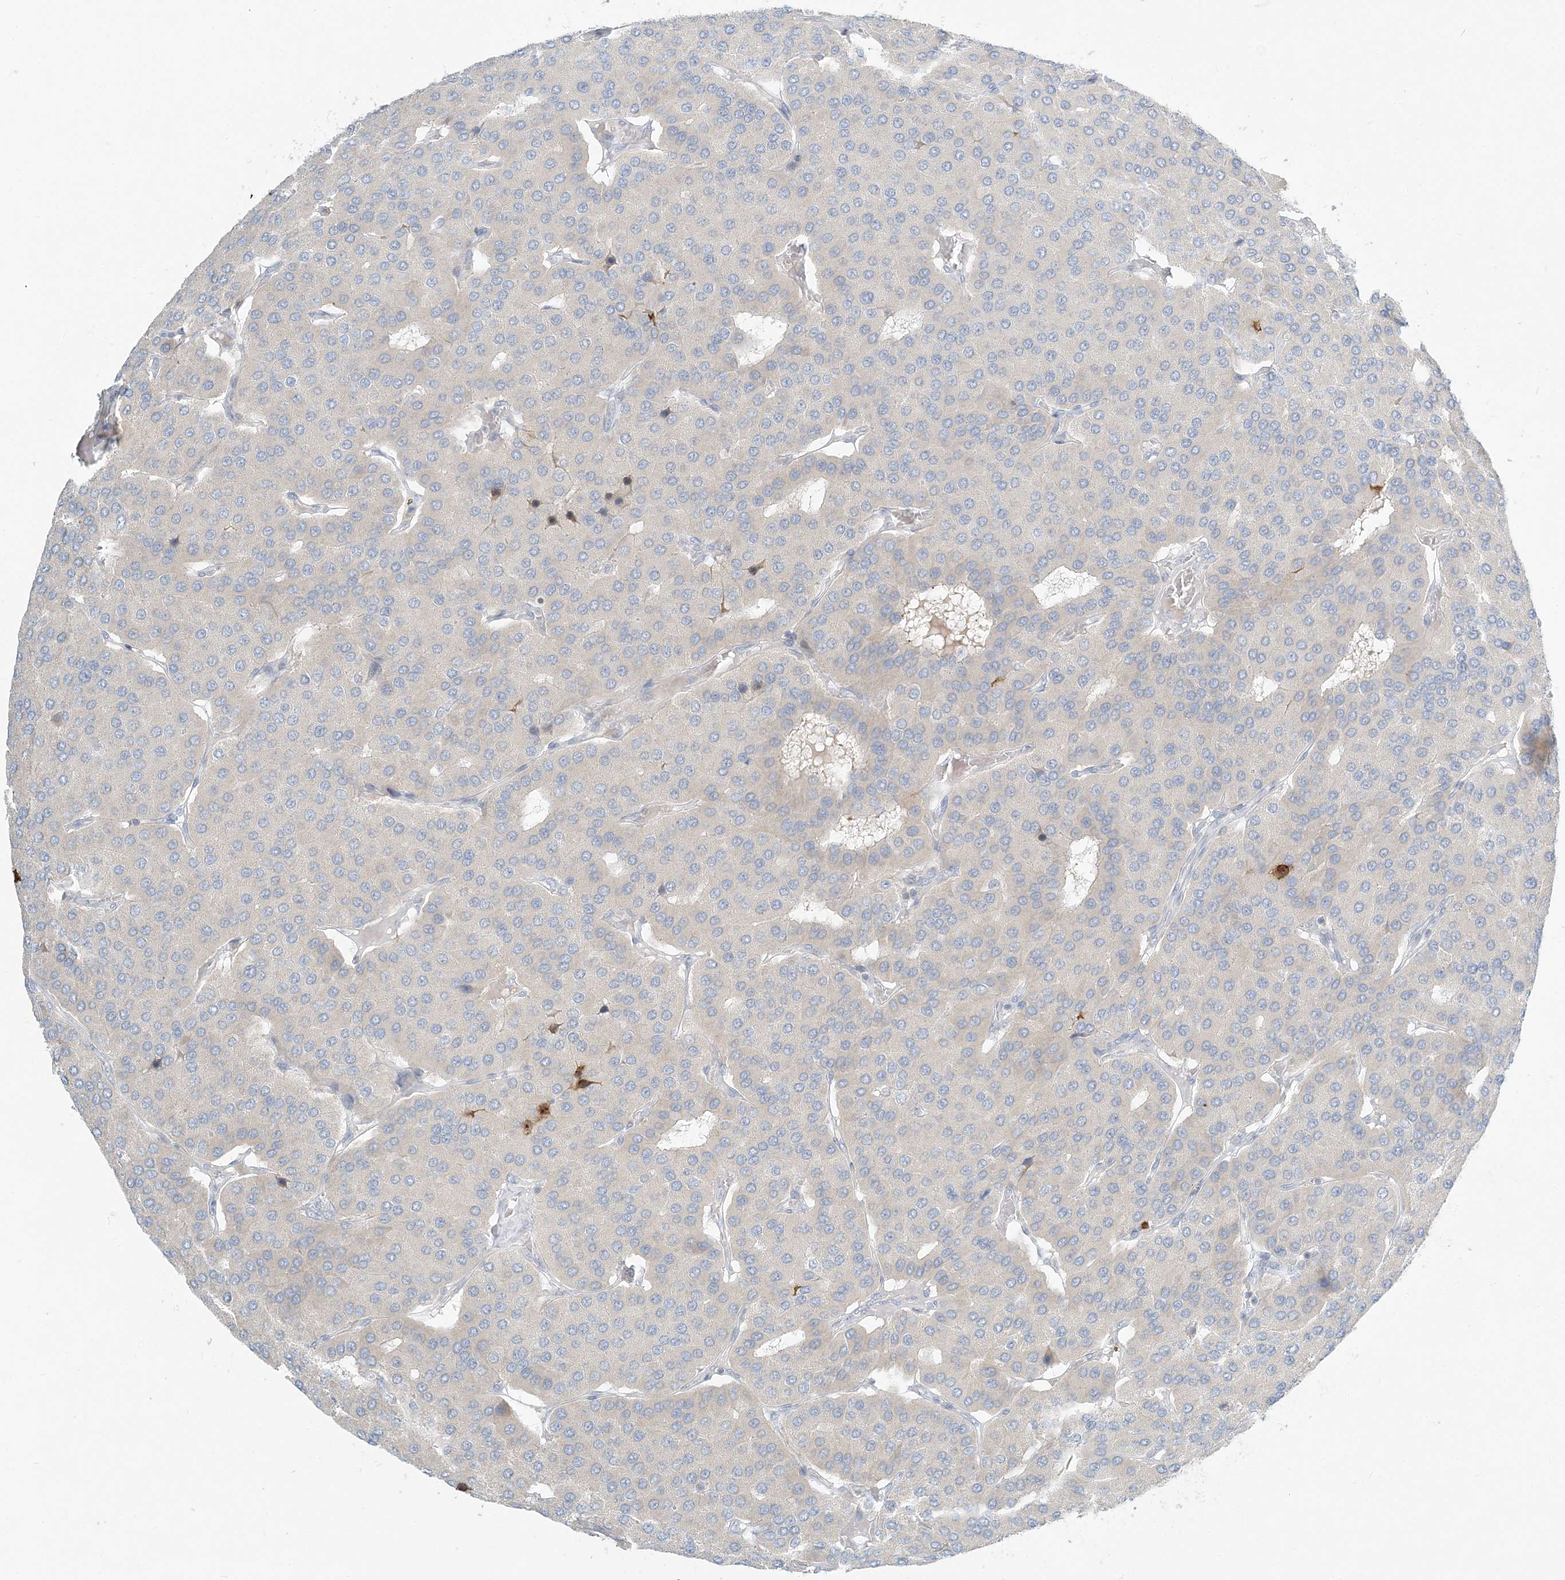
{"staining": {"intensity": "negative", "quantity": "none", "location": "none"}, "tissue": "parathyroid gland", "cell_type": "Glandular cells", "image_type": "normal", "snomed": [{"axis": "morphology", "description": "Normal tissue, NOS"}, {"axis": "morphology", "description": "Adenoma, NOS"}, {"axis": "topography", "description": "Parathyroid gland"}], "caption": "High power microscopy photomicrograph of an immunohistochemistry photomicrograph of benign parathyroid gland, revealing no significant staining in glandular cells. Nuclei are stained in blue.", "gene": "NAA11", "patient": {"sex": "female", "age": 86}}